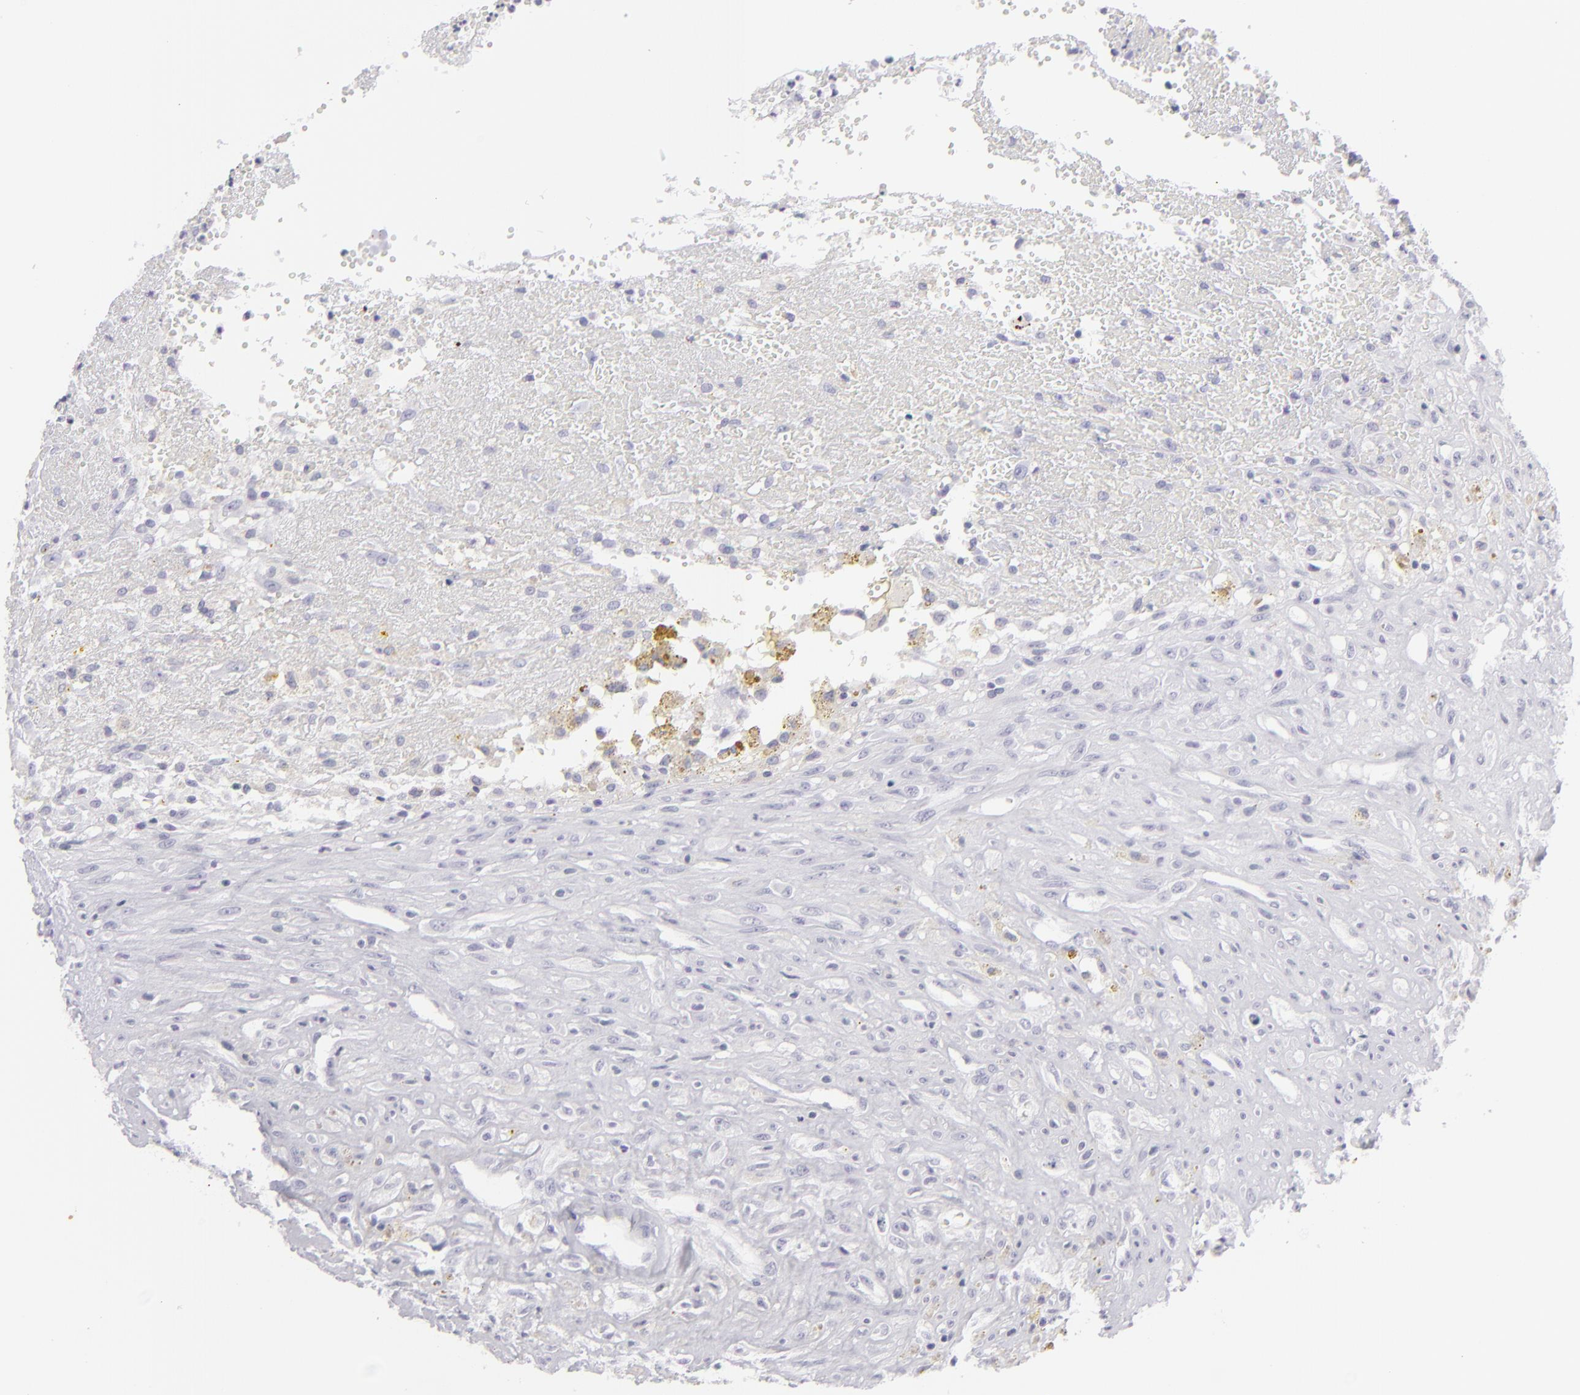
{"staining": {"intensity": "negative", "quantity": "none", "location": "none"}, "tissue": "glioma", "cell_type": "Tumor cells", "image_type": "cancer", "snomed": [{"axis": "morphology", "description": "Glioma, malignant, High grade"}, {"axis": "topography", "description": "Brain"}], "caption": "DAB (3,3'-diaminobenzidine) immunohistochemical staining of human glioma displays no significant expression in tumor cells.", "gene": "KRT1", "patient": {"sex": "male", "age": 66}}